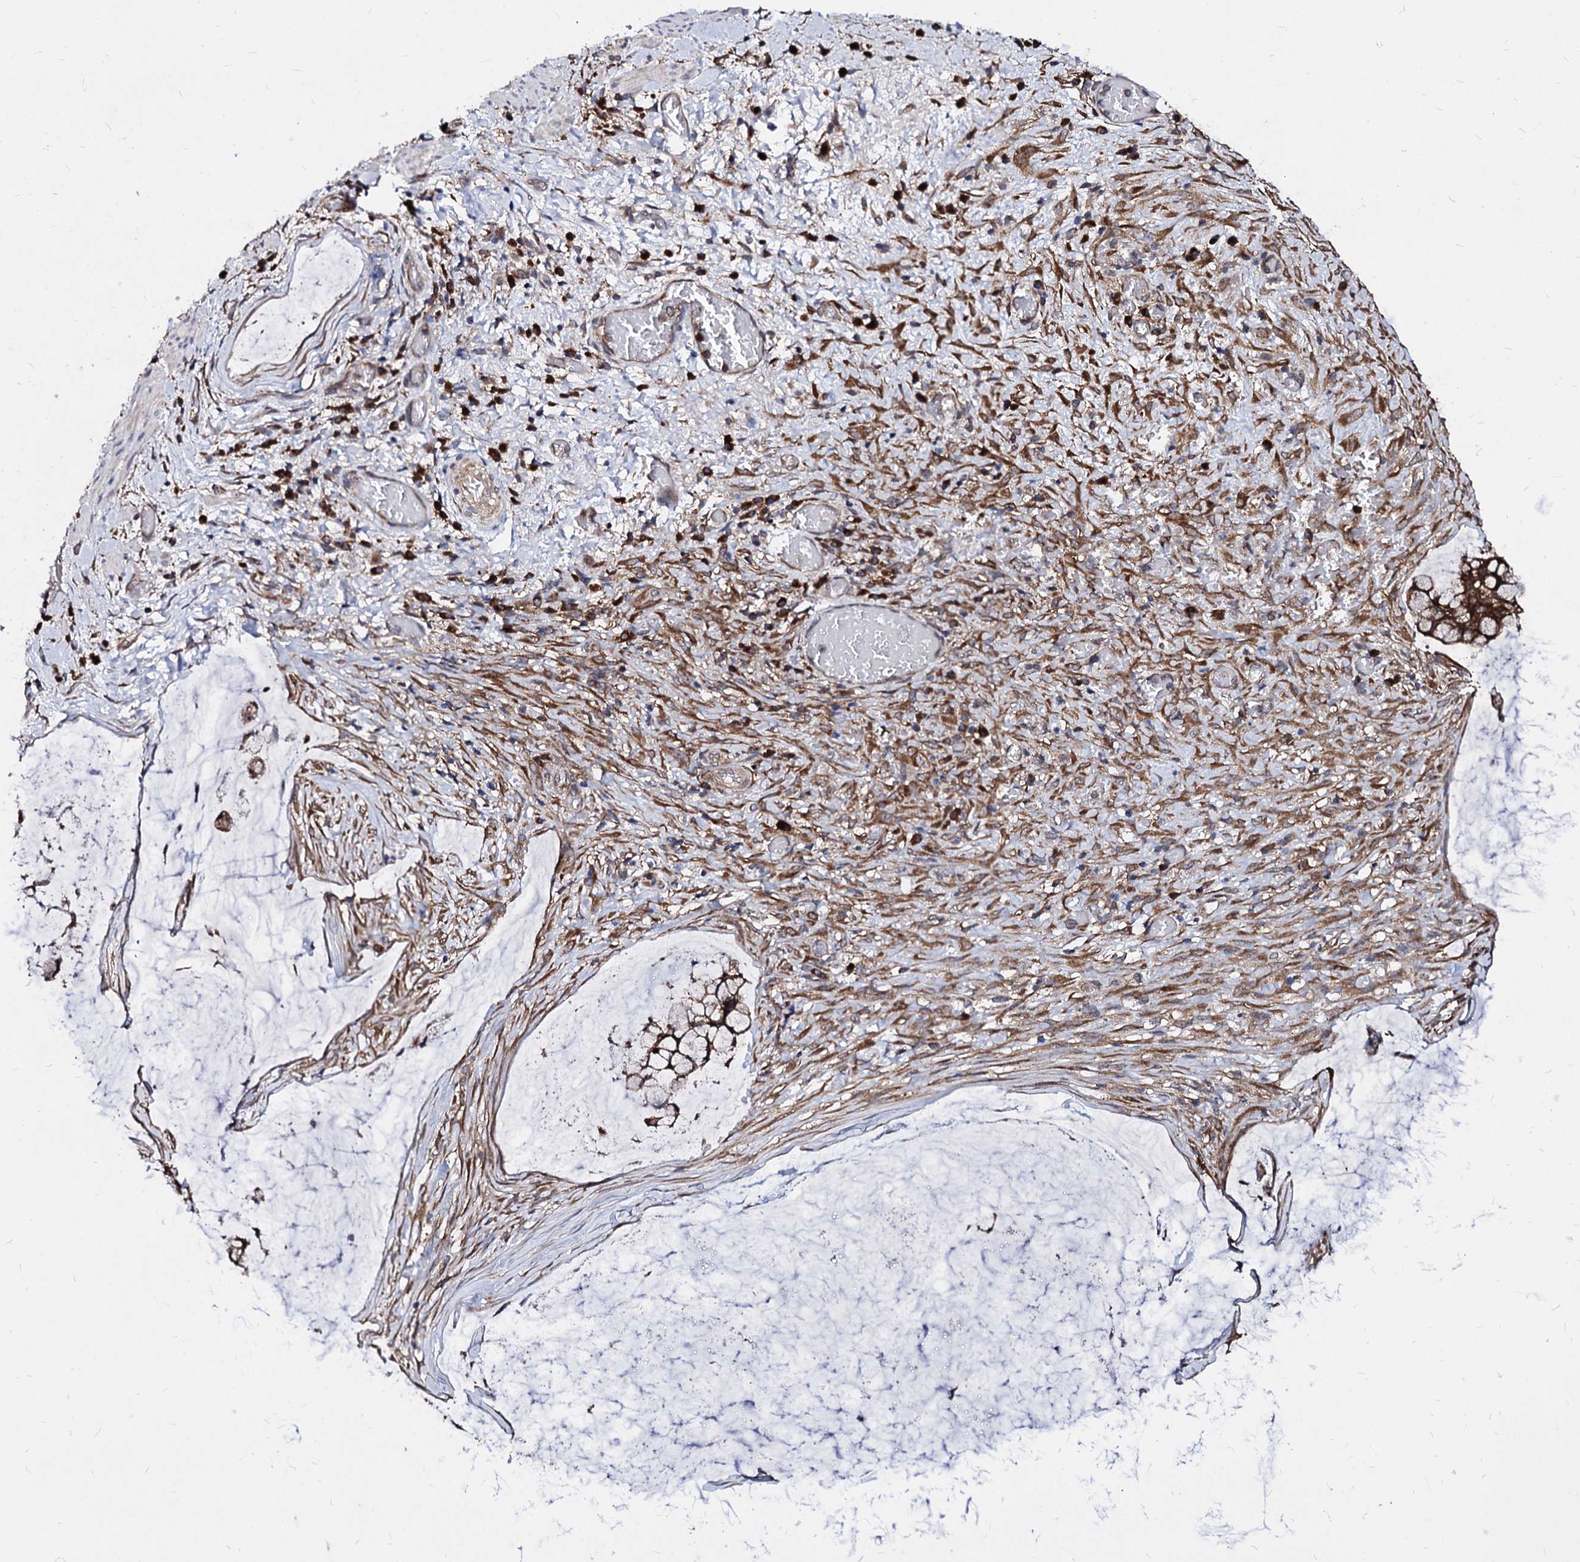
{"staining": {"intensity": "moderate", "quantity": ">75%", "location": "cytoplasmic/membranous"}, "tissue": "ovarian cancer", "cell_type": "Tumor cells", "image_type": "cancer", "snomed": [{"axis": "morphology", "description": "Cystadenocarcinoma, mucinous, NOS"}, {"axis": "topography", "description": "Ovary"}], "caption": "Immunohistochemical staining of human mucinous cystadenocarcinoma (ovarian) demonstrates moderate cytoplasmic/membranous protein staining in about >75% of tumor cells.", "gene": "NME1", "patient": {"sex": "female", "age": 42}}